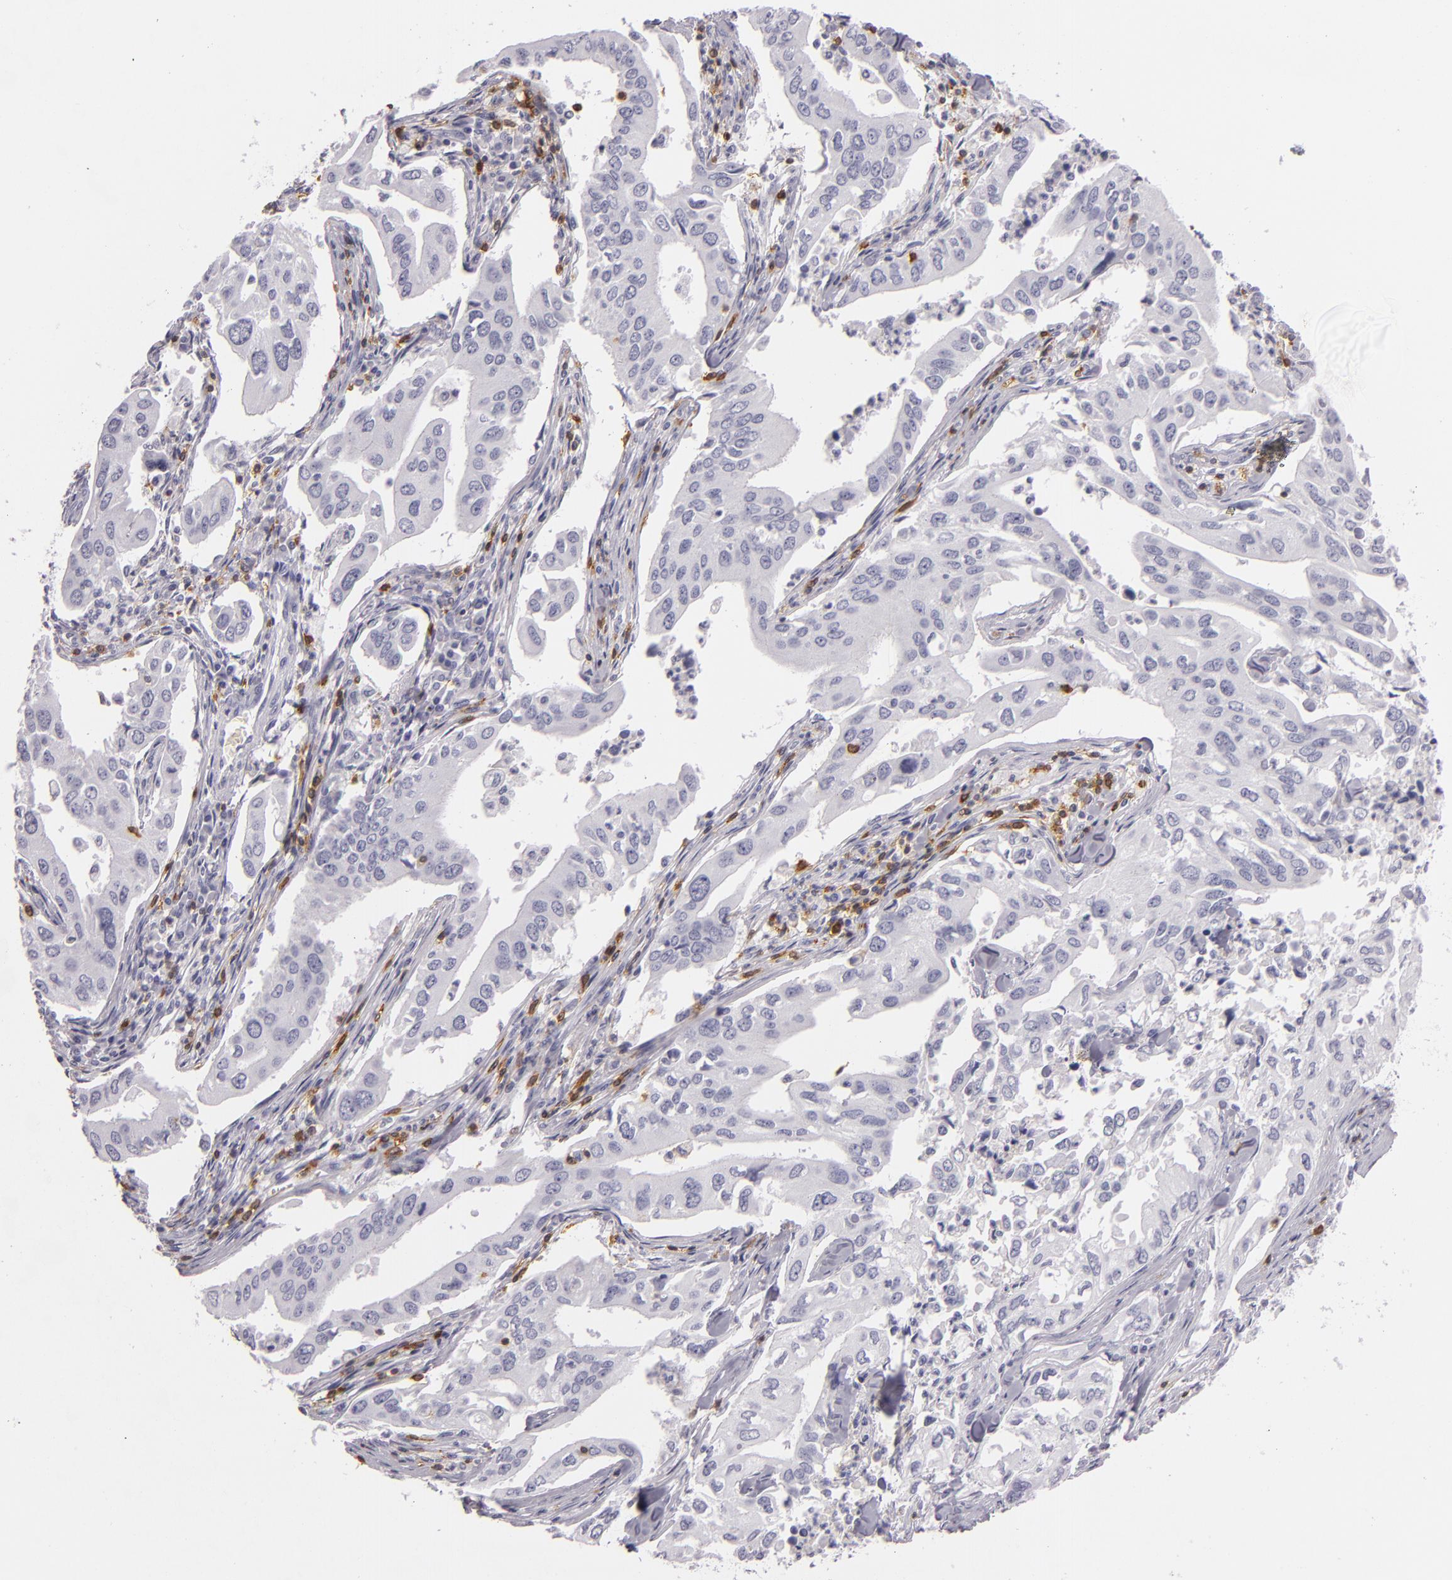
{"staining": {"intensity": "negative", "quantity": "none", "location": "none"}, "tissue": "lung cancer", "cell_type": "Tumor cells", "image_type": "cancer", "snomed": [{"axis": "morphology", "description": "Adenocarcinoma, NOS"}, {"axis": "topography", "description": "Lung"}], "caption": "An image of human lung adenocarcinoma is negative for staining in tumor cells.", "gene": "LAT", "patient": {"sex": "male", "age": 48}}